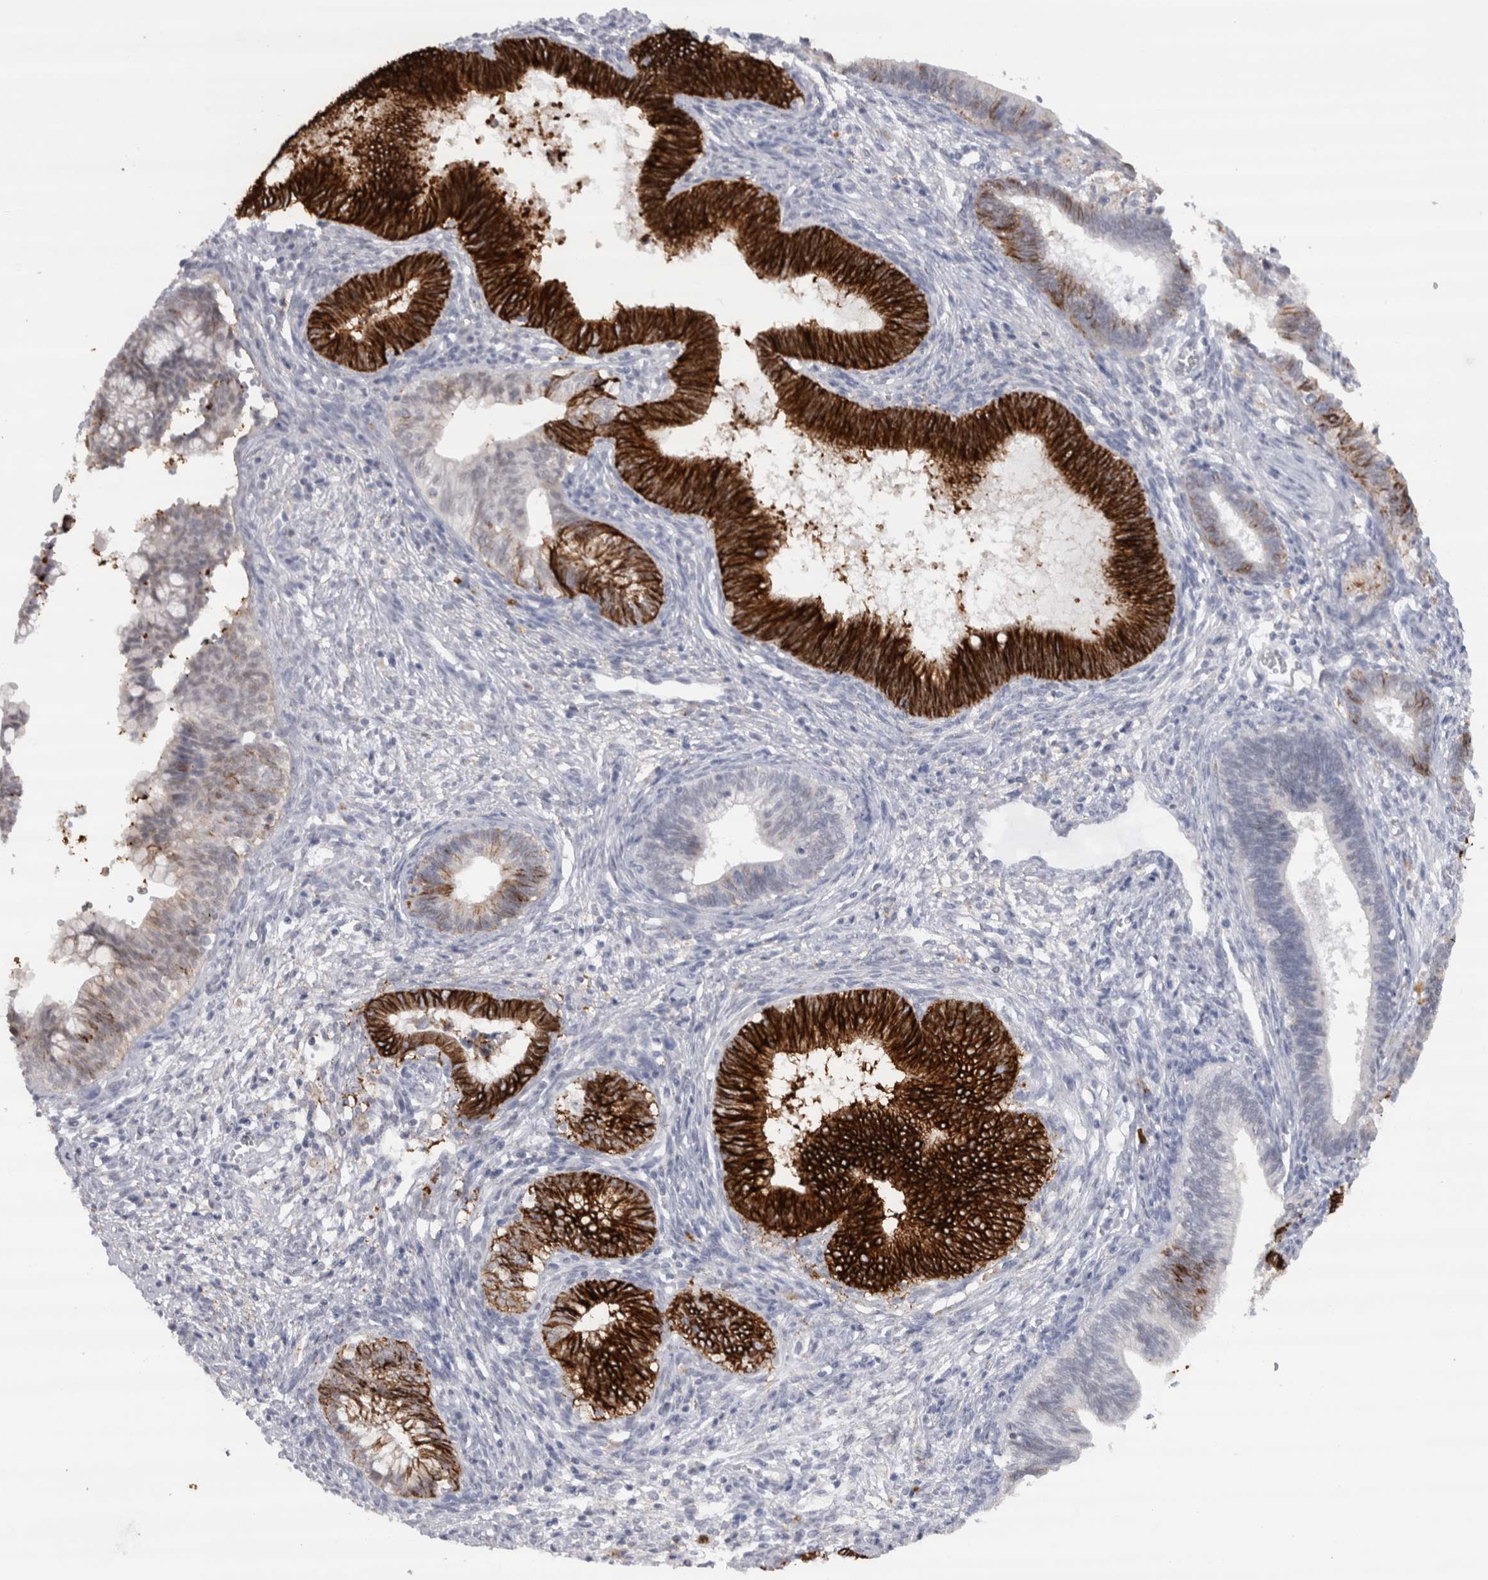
{"staining": {"intensity": "strong", "quantity": "25%-75%", "location": "cytoplasmic/membranous"}, "tissue": "cervical cancer", "cell_type": "Tumor cells", "image_type": "cancer", "snomed": [{"axis": "morphology", "description": "Adenocarcinoma, NOS"}, {"axis": "topography", "description": "Cervix"}], "caption": "A histopathology image of cervical cancer (adenocarcinoma) stained for a protein demonstrates strong cytoplasmic/membranous brown staining in tumor cells.", "gene": "CDH17", "patient": {"sex": "female", "age": 44}}